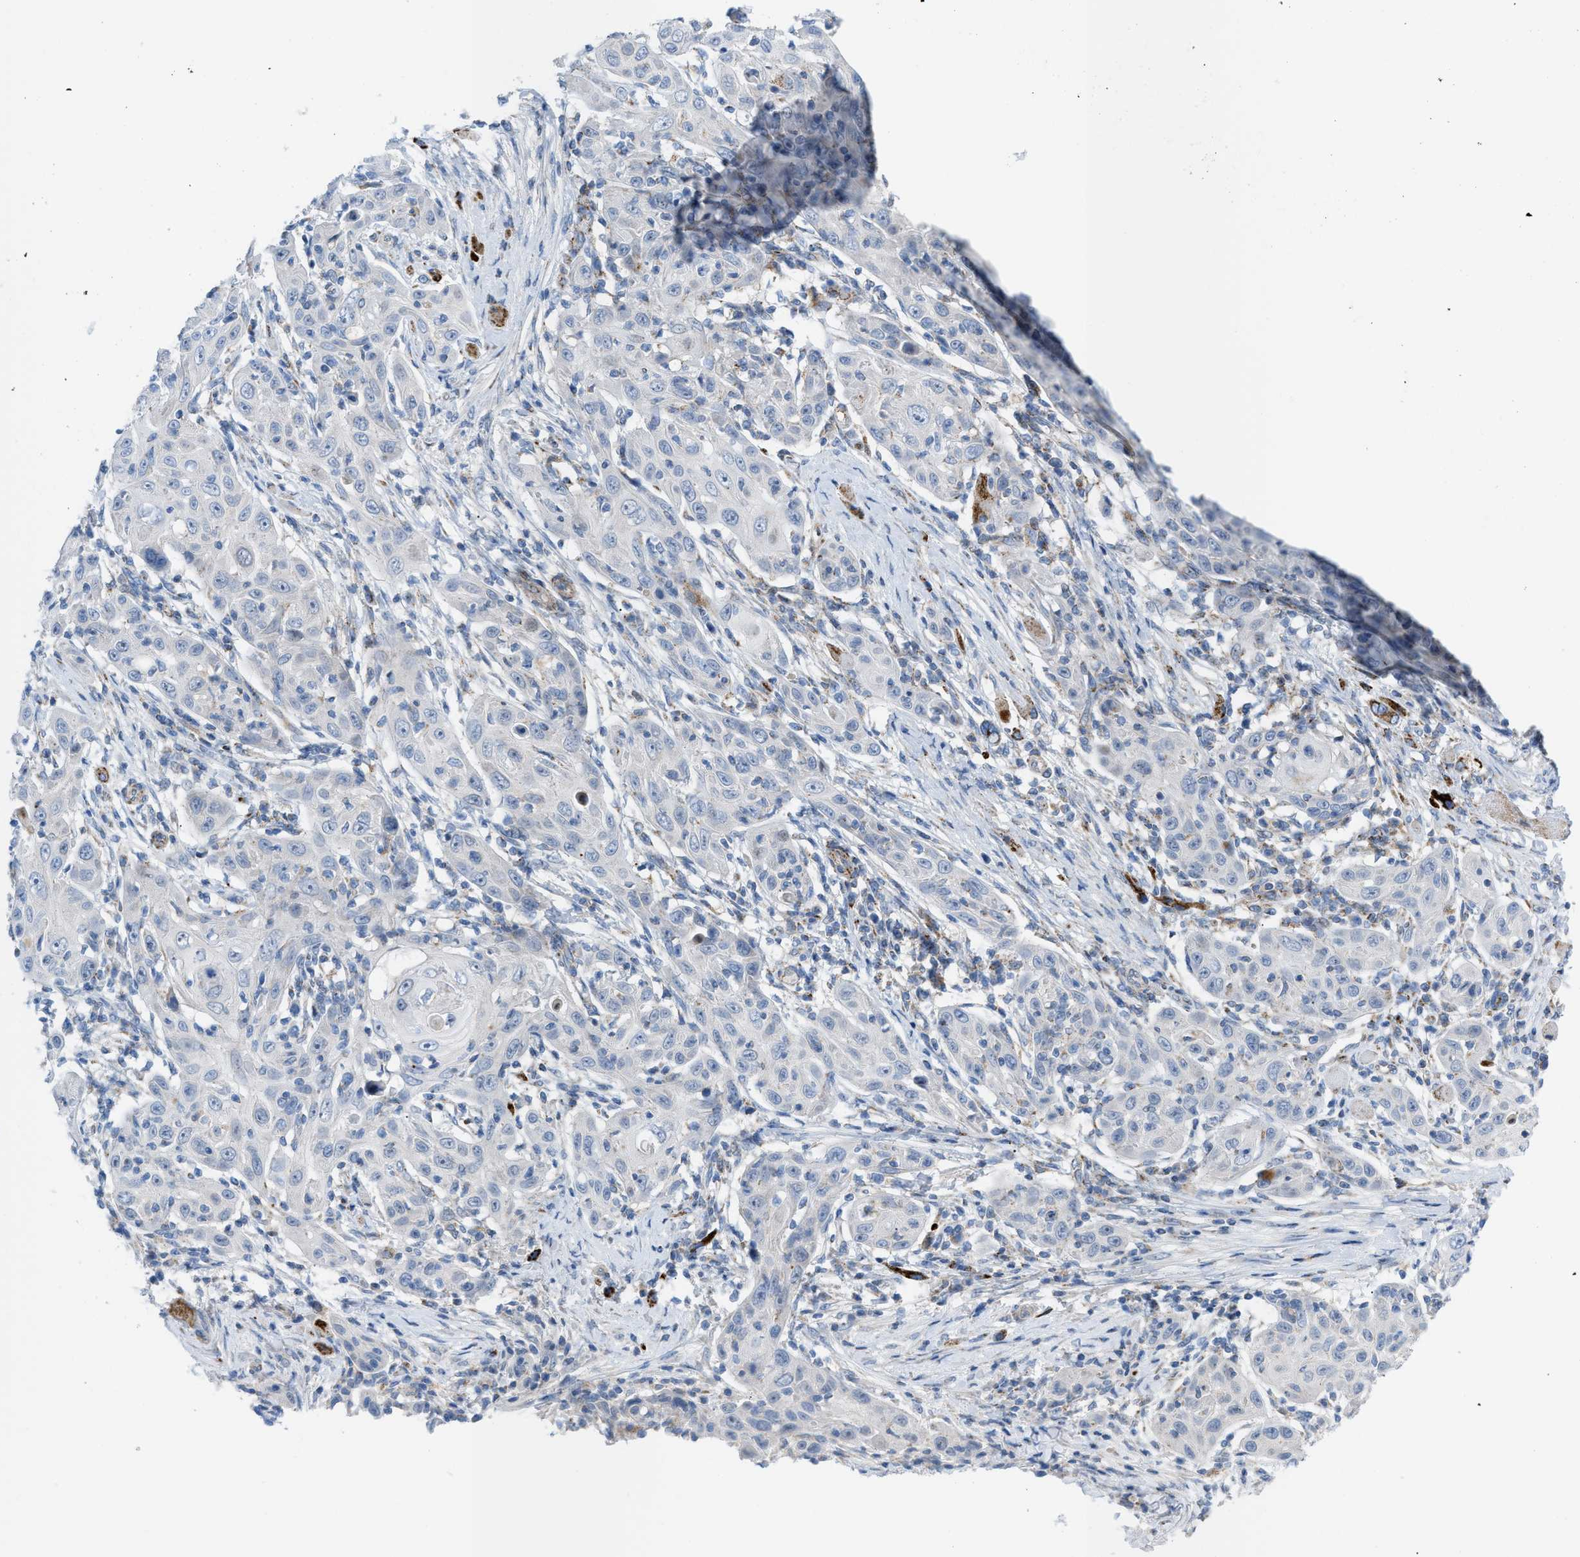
{"staining": {"intensity": "negative", "quantity": "none", "location": "none"}, "tissue": "skin cancer", "cell_type": "Tumor cells", "image_type": "cancer", "snomed": [{"axis": "morphology", "description": "Squamous cell carcinoma, NOS"}, {"axis": "topography", "description": "Skin"}], "caption": "Squamous cell carcinoma (skin) stained for a protein using IHC exhibits no staining tumor cells.", "gene": "RBBP9", "patient": {"sex": "female", "age": 88}}